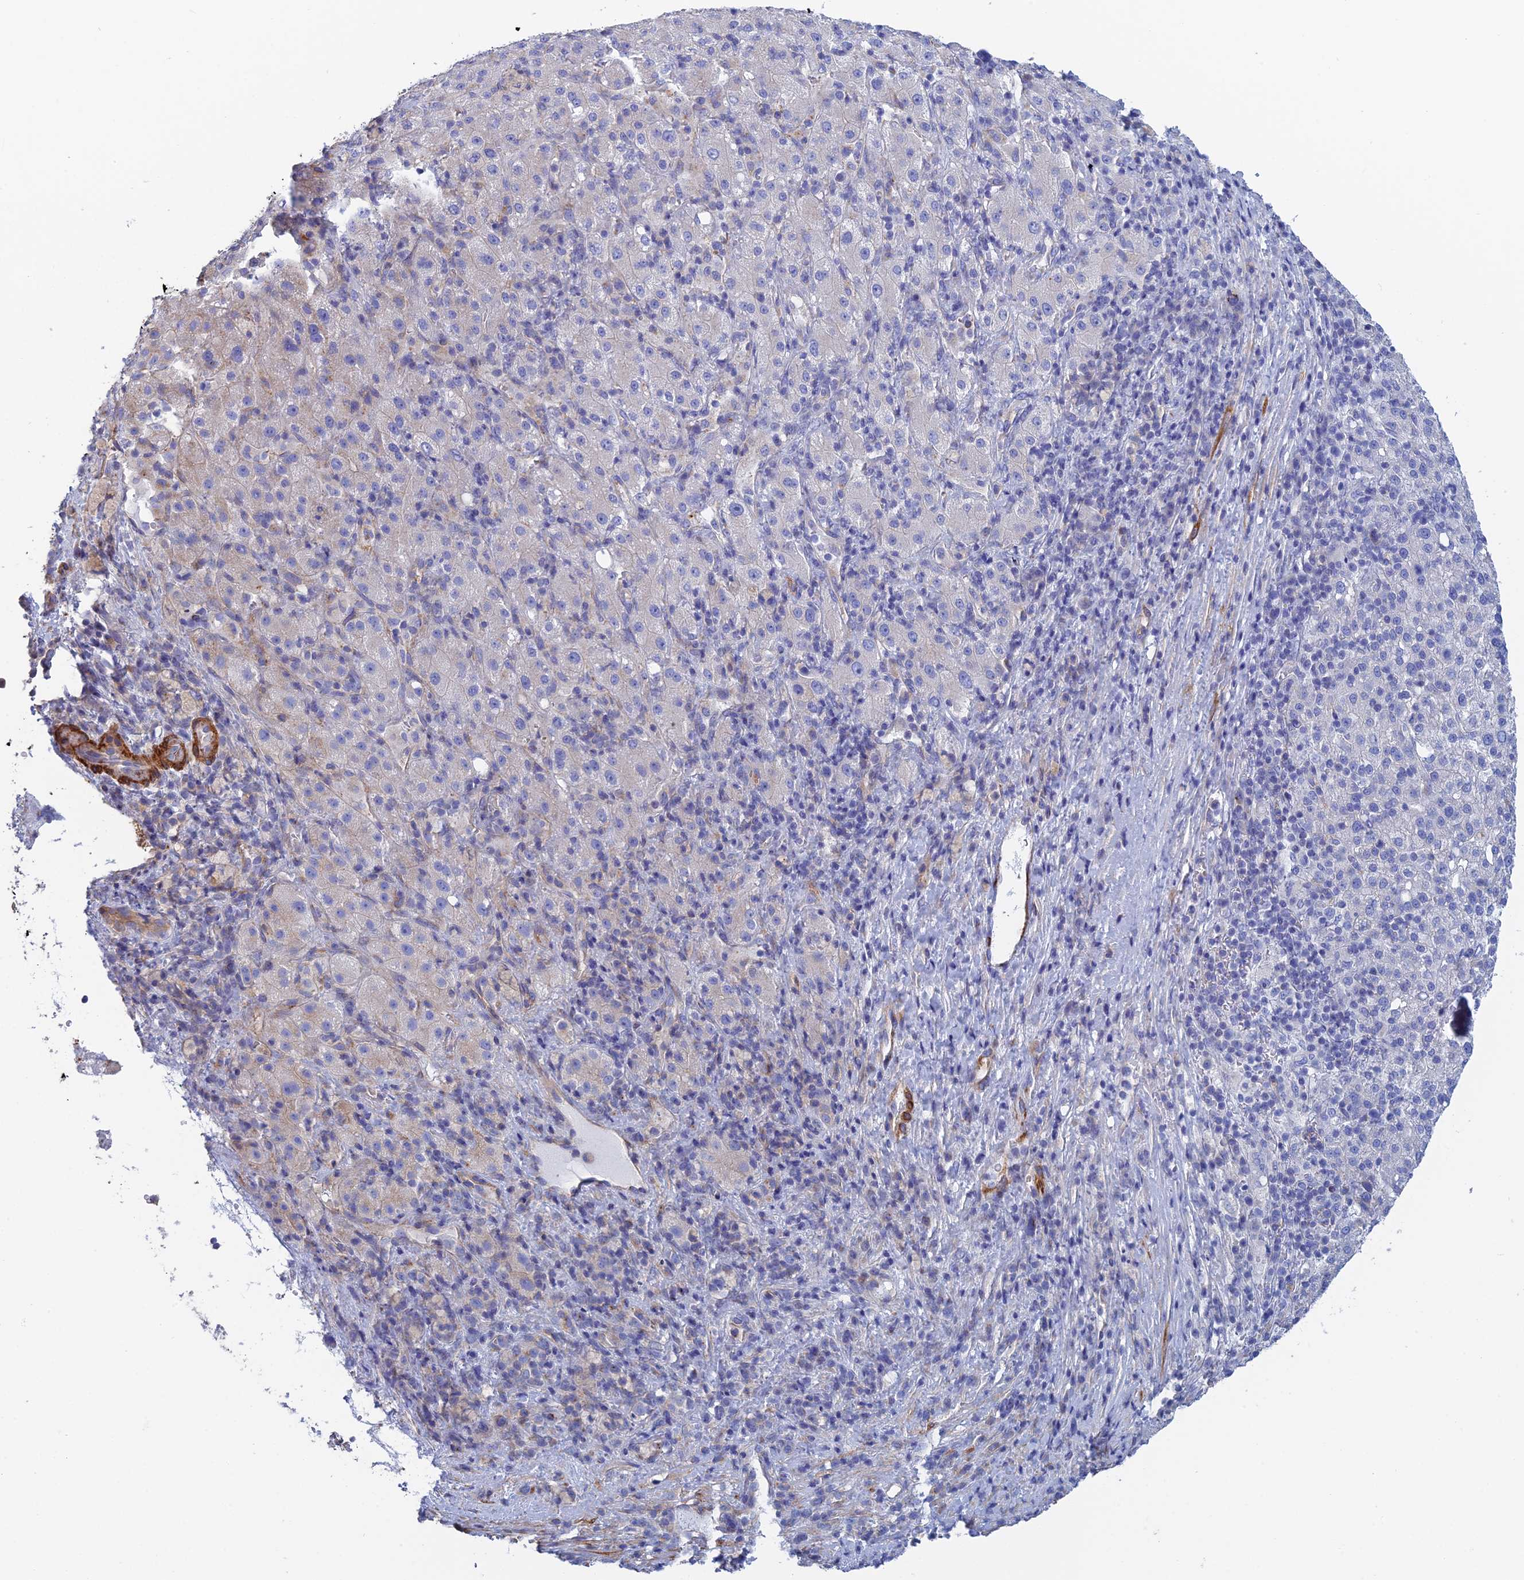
{"staining": {"intensity": "moderate", "quantity": "<25%", "location": "cytoplasmic/membranous"}, "tissue": "liver cancer", "cell_type": "Tumor cells", "image_type": "cancer", "snomed": [{"axis": "morphology", "description": "Carcinoma, Hepatocellular, NOS"}, {"axis": "topography", "description": "Liver"}], "caption": "Tumor cells reveal moderate cytoplasmic/membranous positivity in about <25% of cells in hepatocellular carcinoma (liver).", "gene": "PCDHA8", "patient": {"sex": "female", "age": 58}}